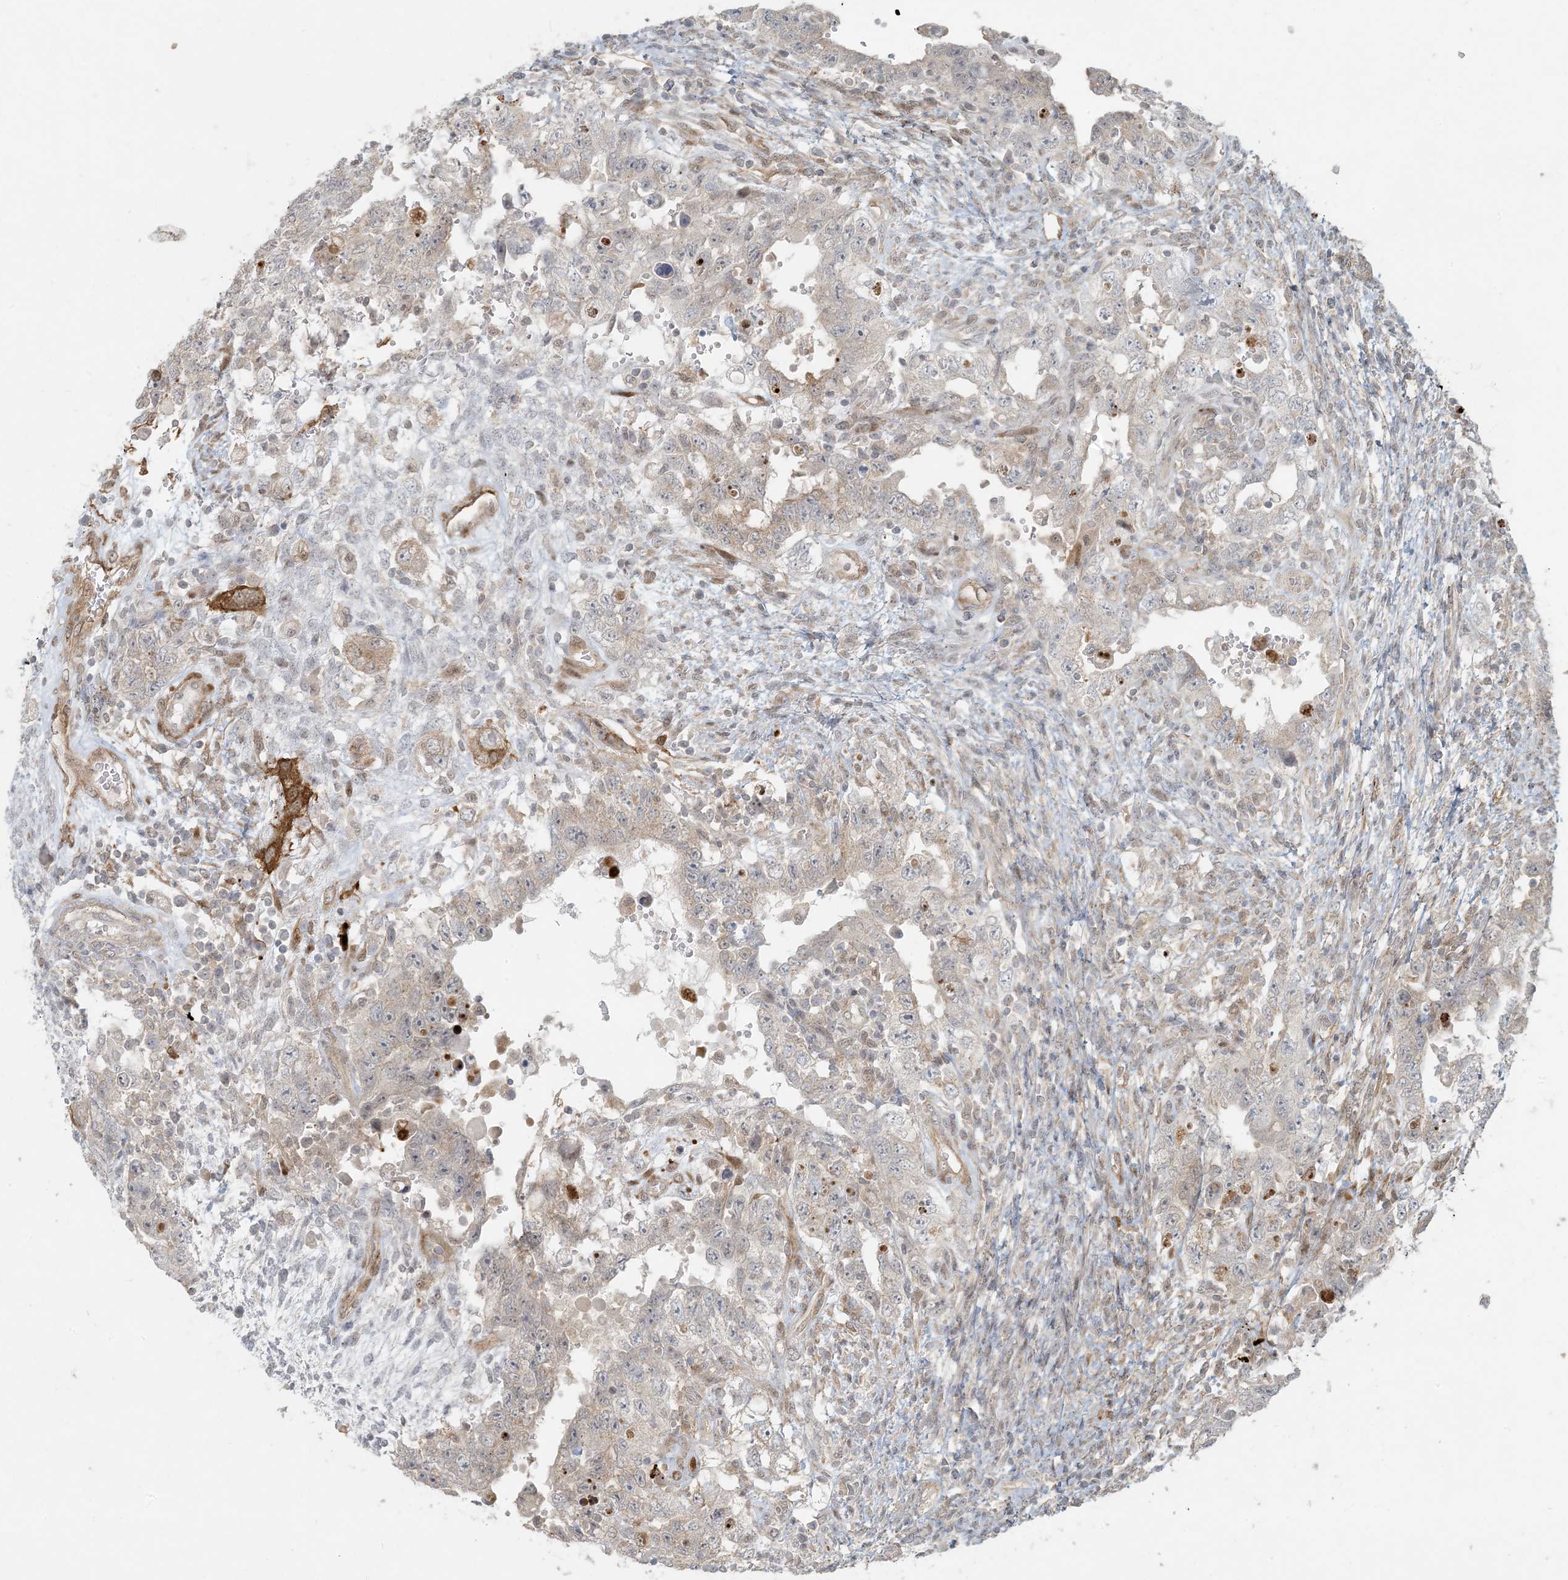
{"staining": {"intensity": "negative", "quantity": "none", "location": "none"}, "tissue": "testis cancer", "cell_type": "Tumor cells", "image_type": "cancer", "snomed": [{"axis": "morphology", "description": "Carcinoma, Embryonal, NOS"}, {"axis": "topography", "description": "Testis"}], "caption": "Testis cancer was stained to show a protein in brown. There is no significant staining in tumor cells.", "gene": "BCORL1", "patient": {"sex": "male", "age": 26}}